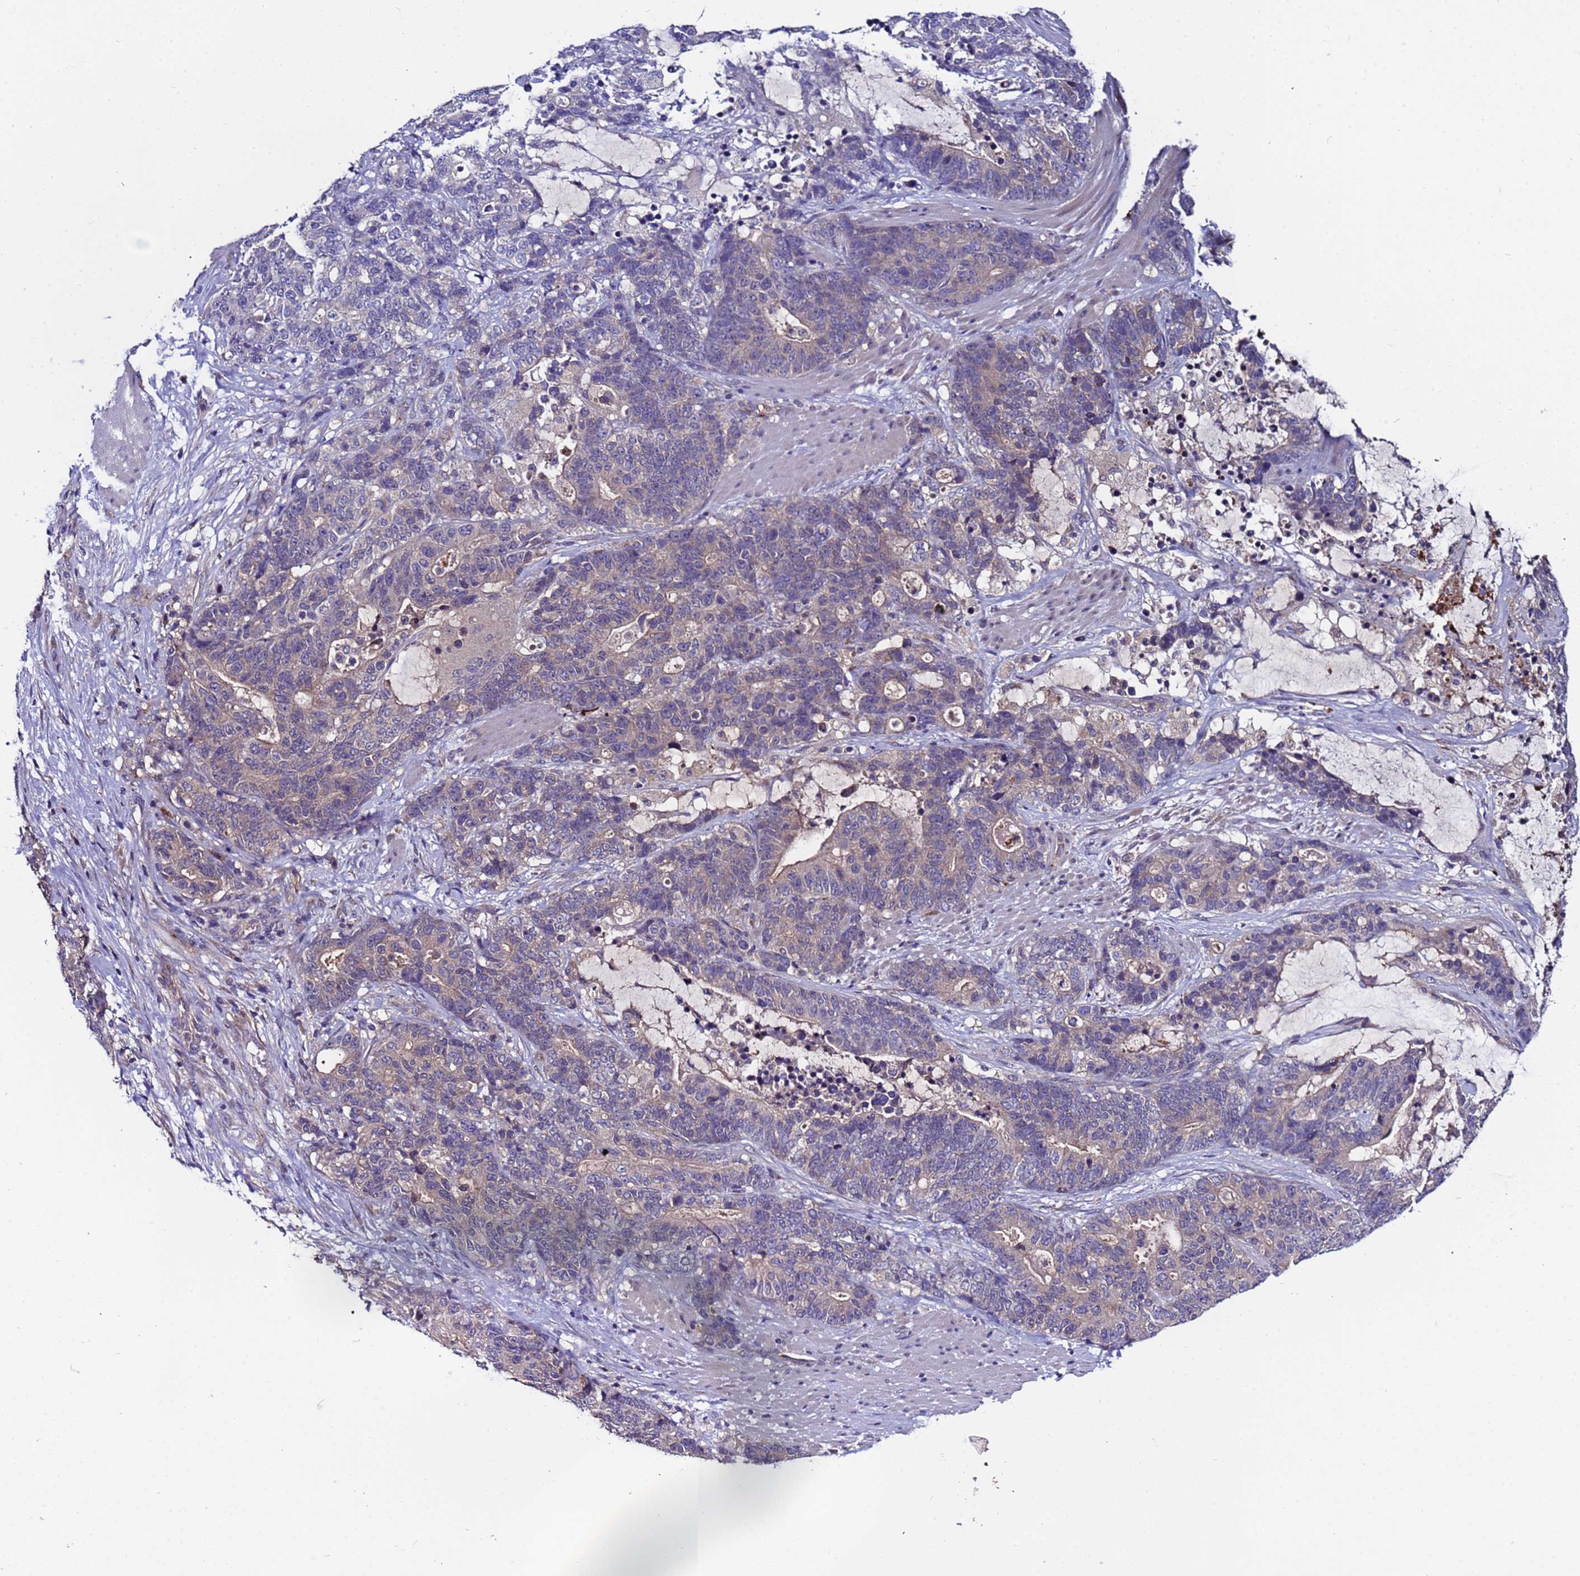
{"staining": {"intensity": "weak", "quantity": "<25%", "location": "cytoplasmic/membranous"}, "tissue": "stomach cancer", "cell_type": "Tumor cells", "image_type": "cancer", "snomed": [{"axis": "morphology", "description": "Adenocarcinoma, NOS"}, {"axis": "topography", "description": "Stomach"}], "caption": "Image shows no significant protein positivity in tumor cells of adenocarcinoma (stomach).", "gene": "ZNF248", "patient": {"sex": "female", "age": 76}}